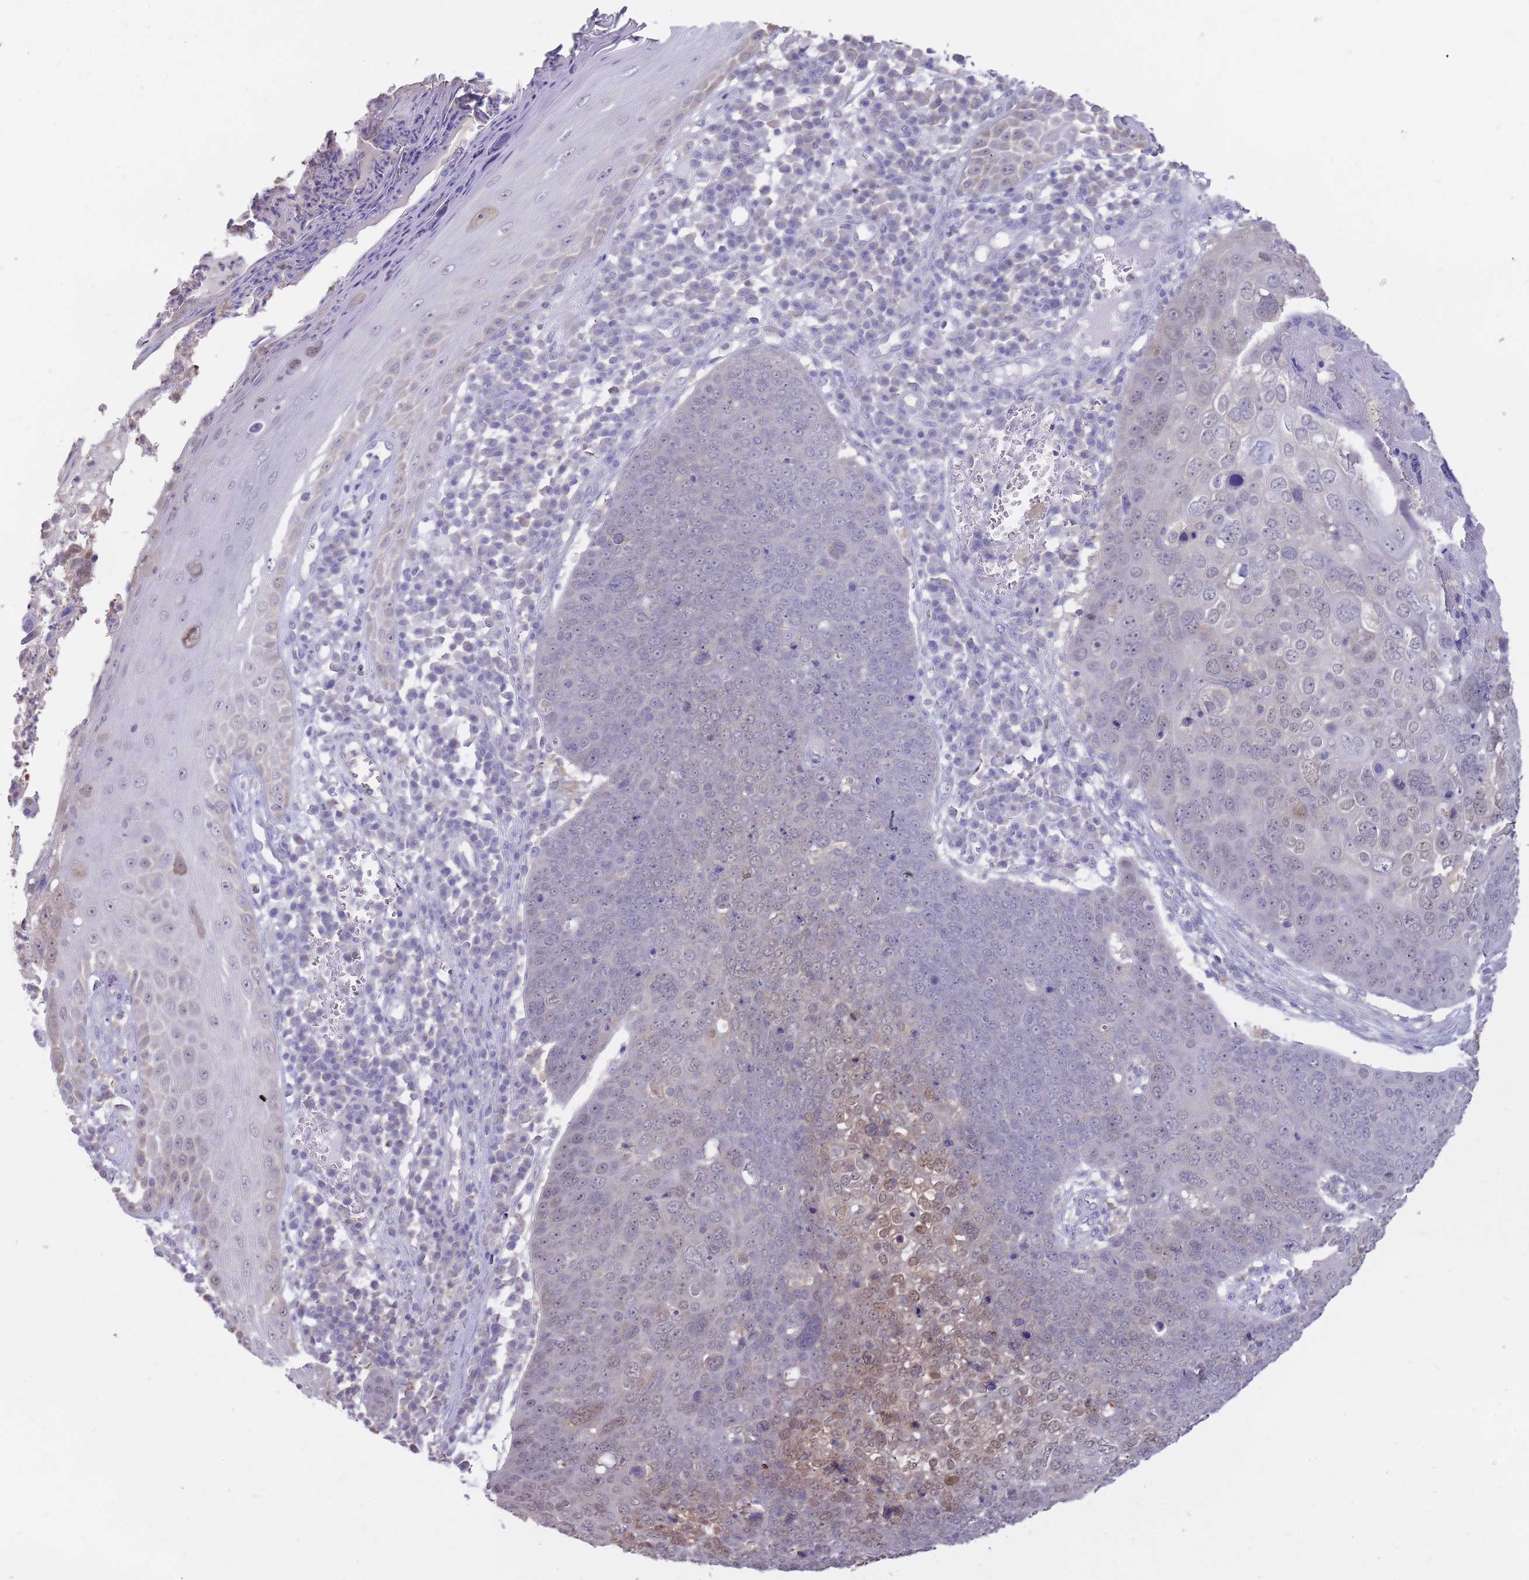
{"staining": {"intensity": "weak", "quantity": "<25%", "location": "nuclear"}, "tissue": "skin cancer", "cell_type": "Tumor cells", "image_type": "cancer", "snomed": [{"axis": "morphology", "description": "Squamous cell carcinoma, NOS"}, {"axis": "topography", "description": "Skin"}], "caption": "This is an IHC photomicrograph of squamous cell carcinoma (skin). There is no expression in tumor cells.", "gene": "AP5S1", "patient": {"sex": "male", "age": 71}}